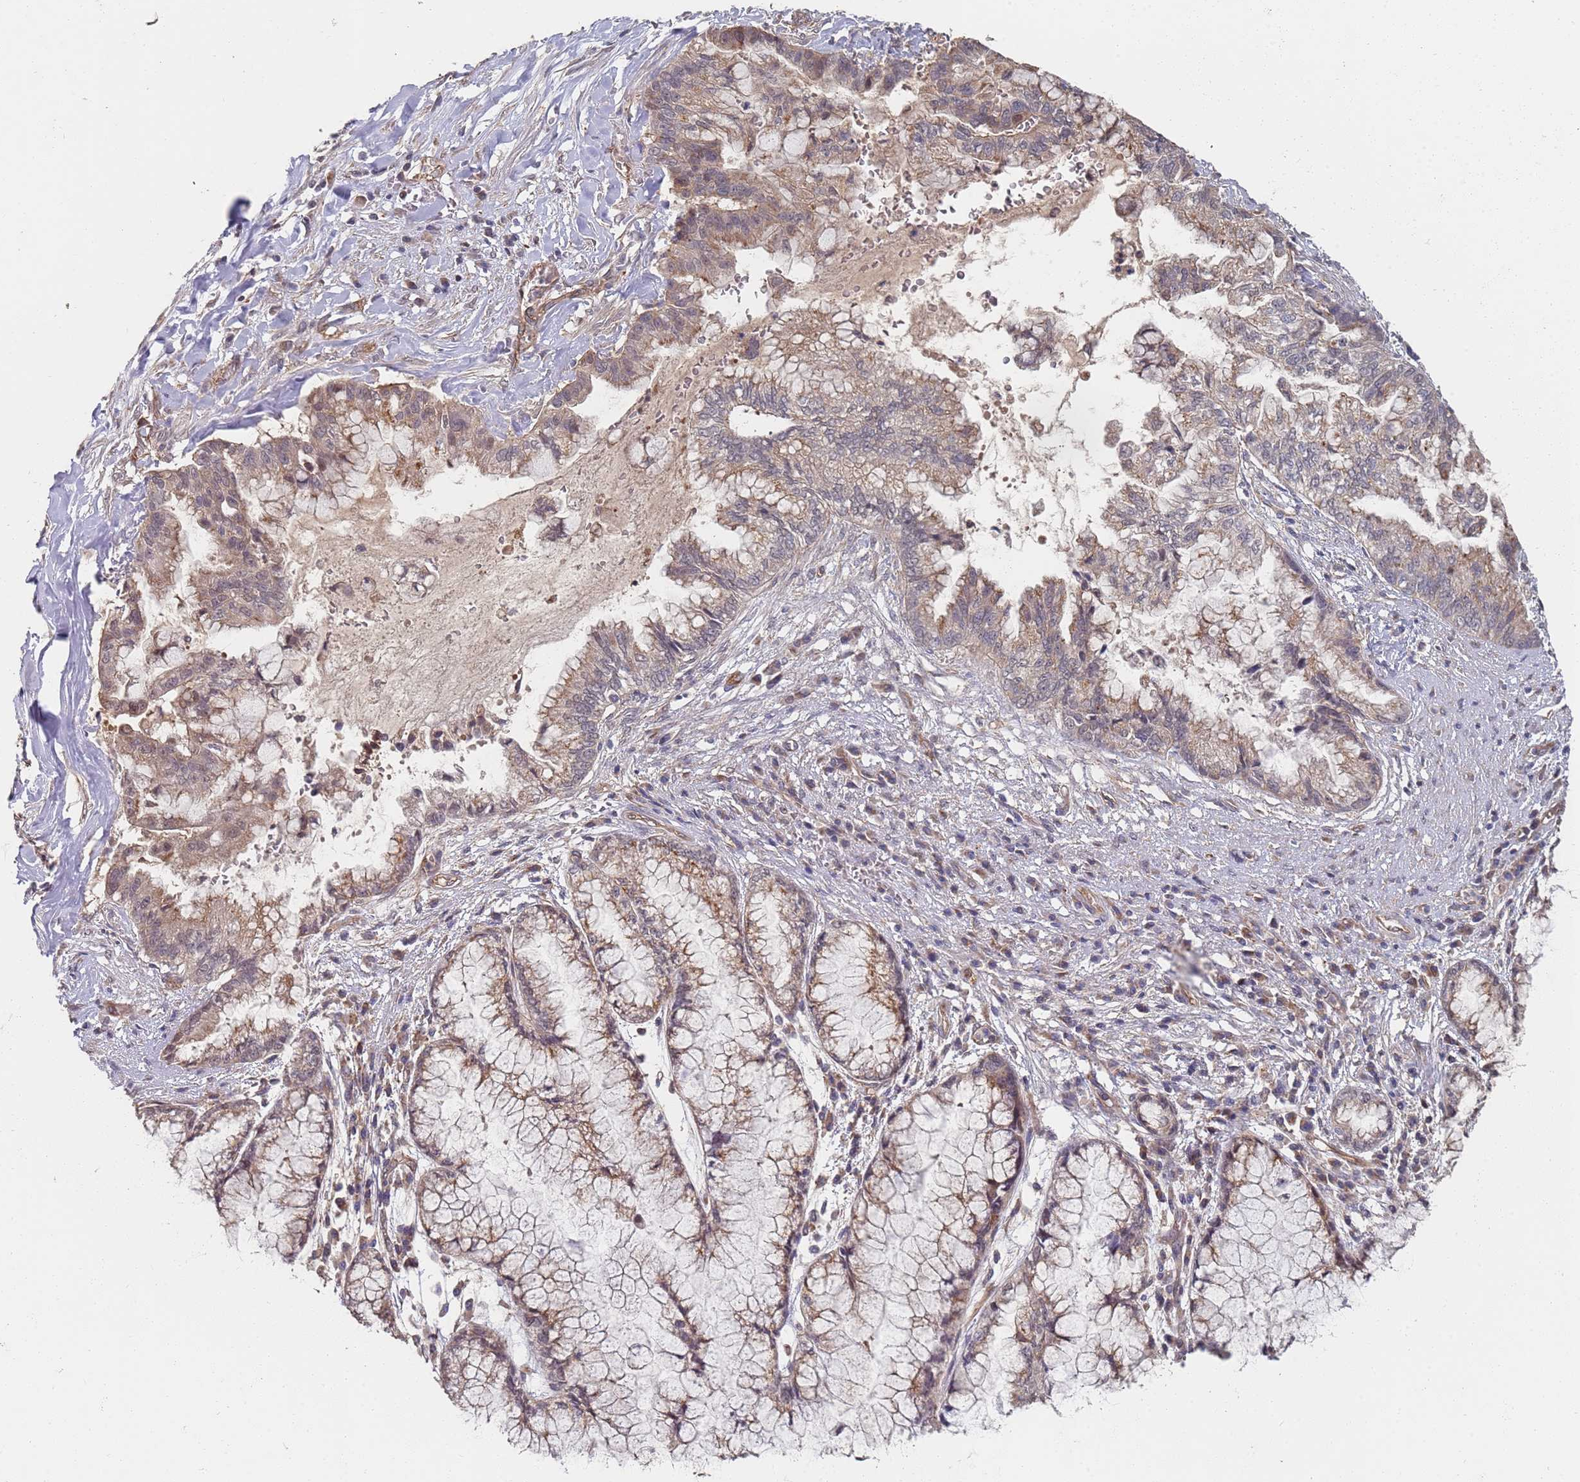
{"staining": {"intensity": "moderate", "quantity": "25%-75%", "location": "cytoplasmic/membranous"}, "tissue": "pancreatic cancer", "cell_type": "Tumor cells", "image_type": "cancer", "snomed": [{"axis": "morphology", "description": "Adenocarcinoma, NOS"}, {"axis": "topography", "description": "Pancreas"}], "caption": "A brown stain labels moderate cytoplasmic/membranous expression of a protein in human pancreatic adenocarcinoma tumor cells. The protein of interest is stained brown, and the nuclei are stained in blue (DAB (3,3'-diaminobenzidine) IHC with brightfield microscopy, high magnification).", "gene": "ABCB6", "patient": {"sex": "male", "age": 73}}